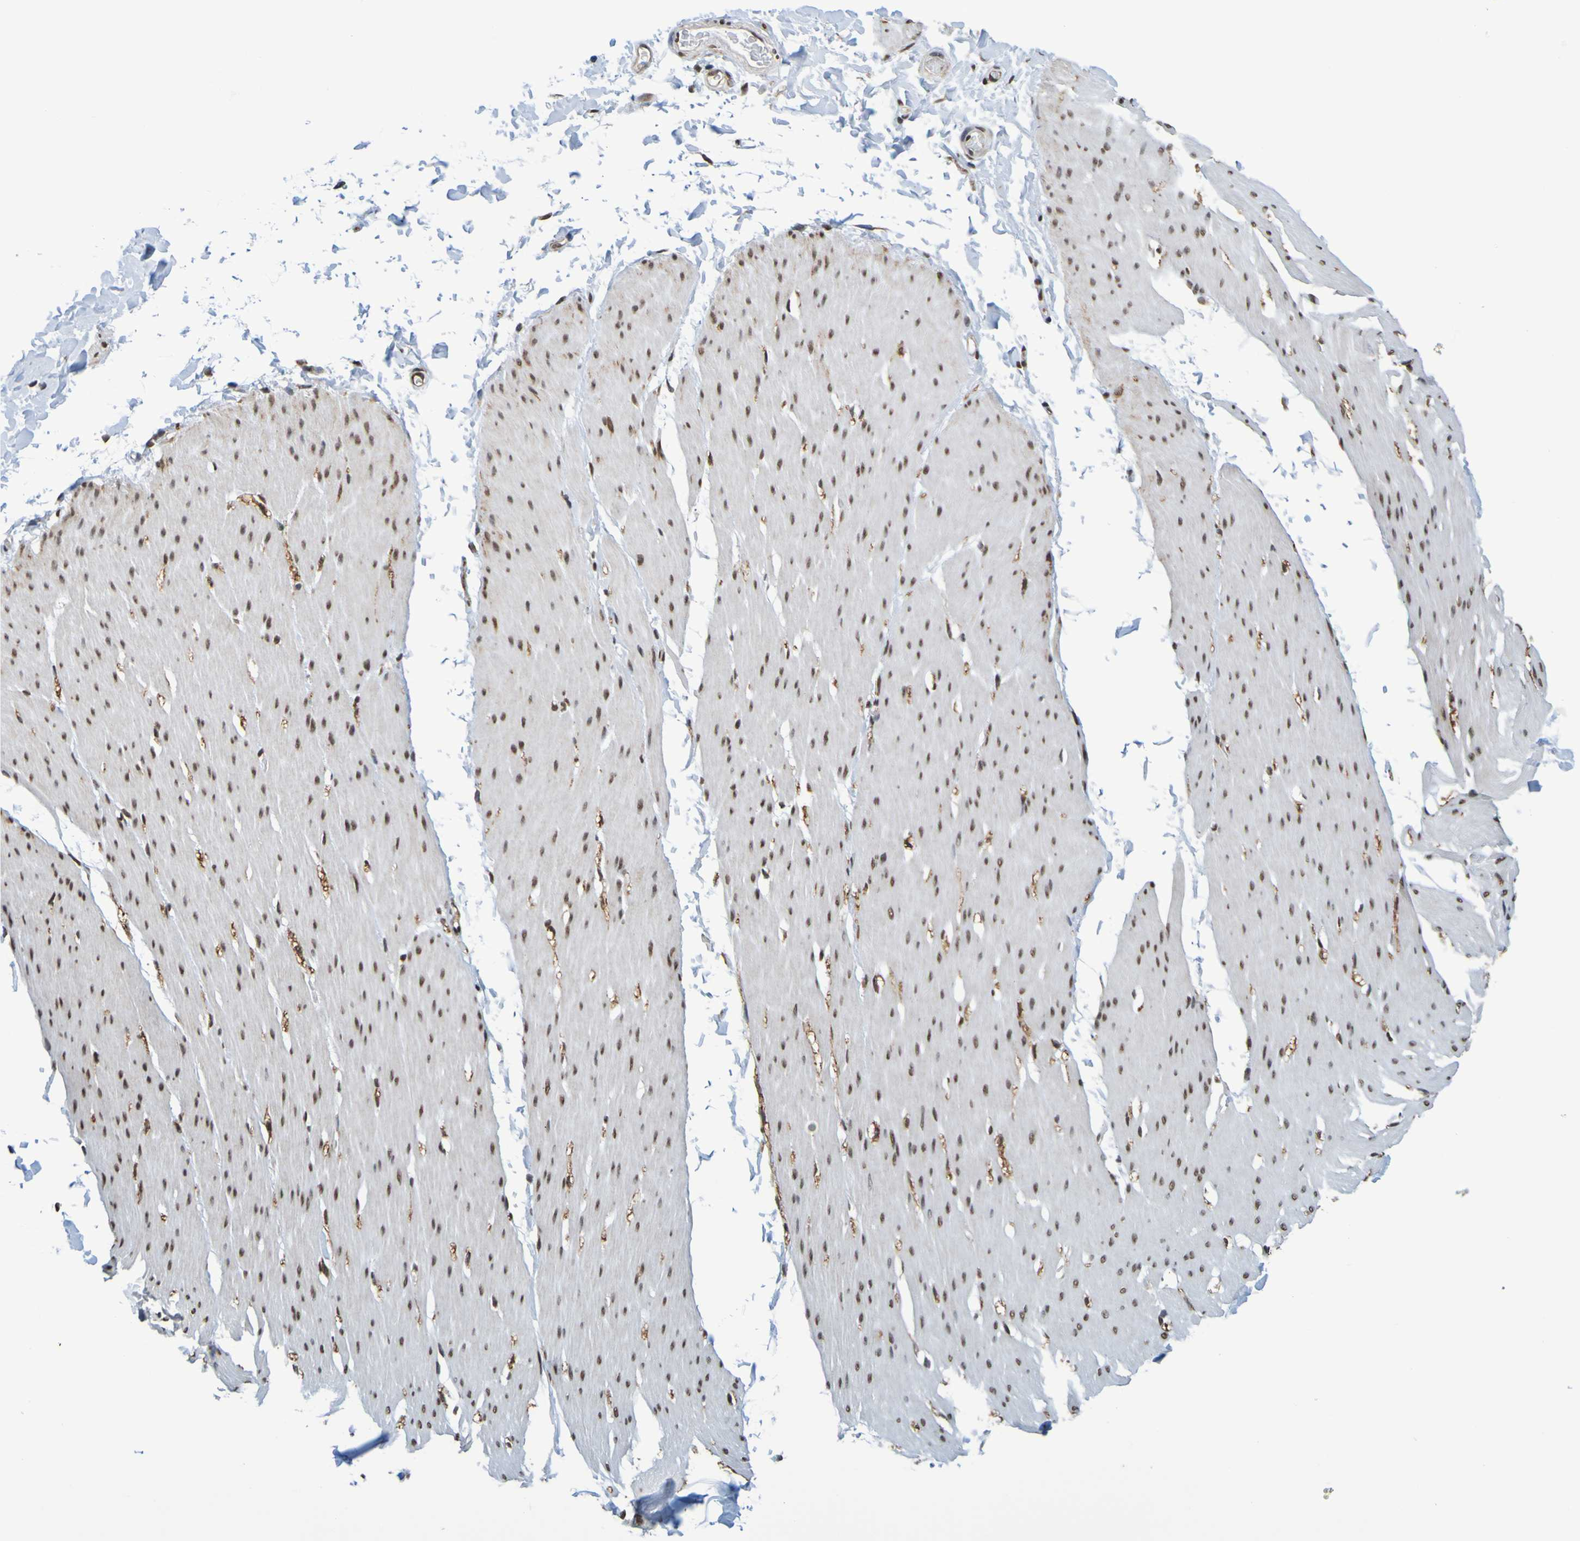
{"staining": {"intensity": "strong", "quantity": ">75%", "location": "nuclear"}, "tissue": "smooth muscle", "cell_type": "Smooth muscle cells", "image_type": "normal", "snomed": [{"axis": "morphology", "description": "Normal tissue, NOS"}, {"axis": "topography", "description": "Smooth muscle"}, {"axis": "topography", "description": "Colon"}], "caption": "Protein expression by IHC shows strong nuclear positivity in approximately >75% of smooth muscle cells in benign smooth muscle. Immunohistochemistry (ihc) stains the protein in brown and the nuclei are stained blue.", "gene": "HDAC2", "patient": {"sex": "male", "age": 67}}